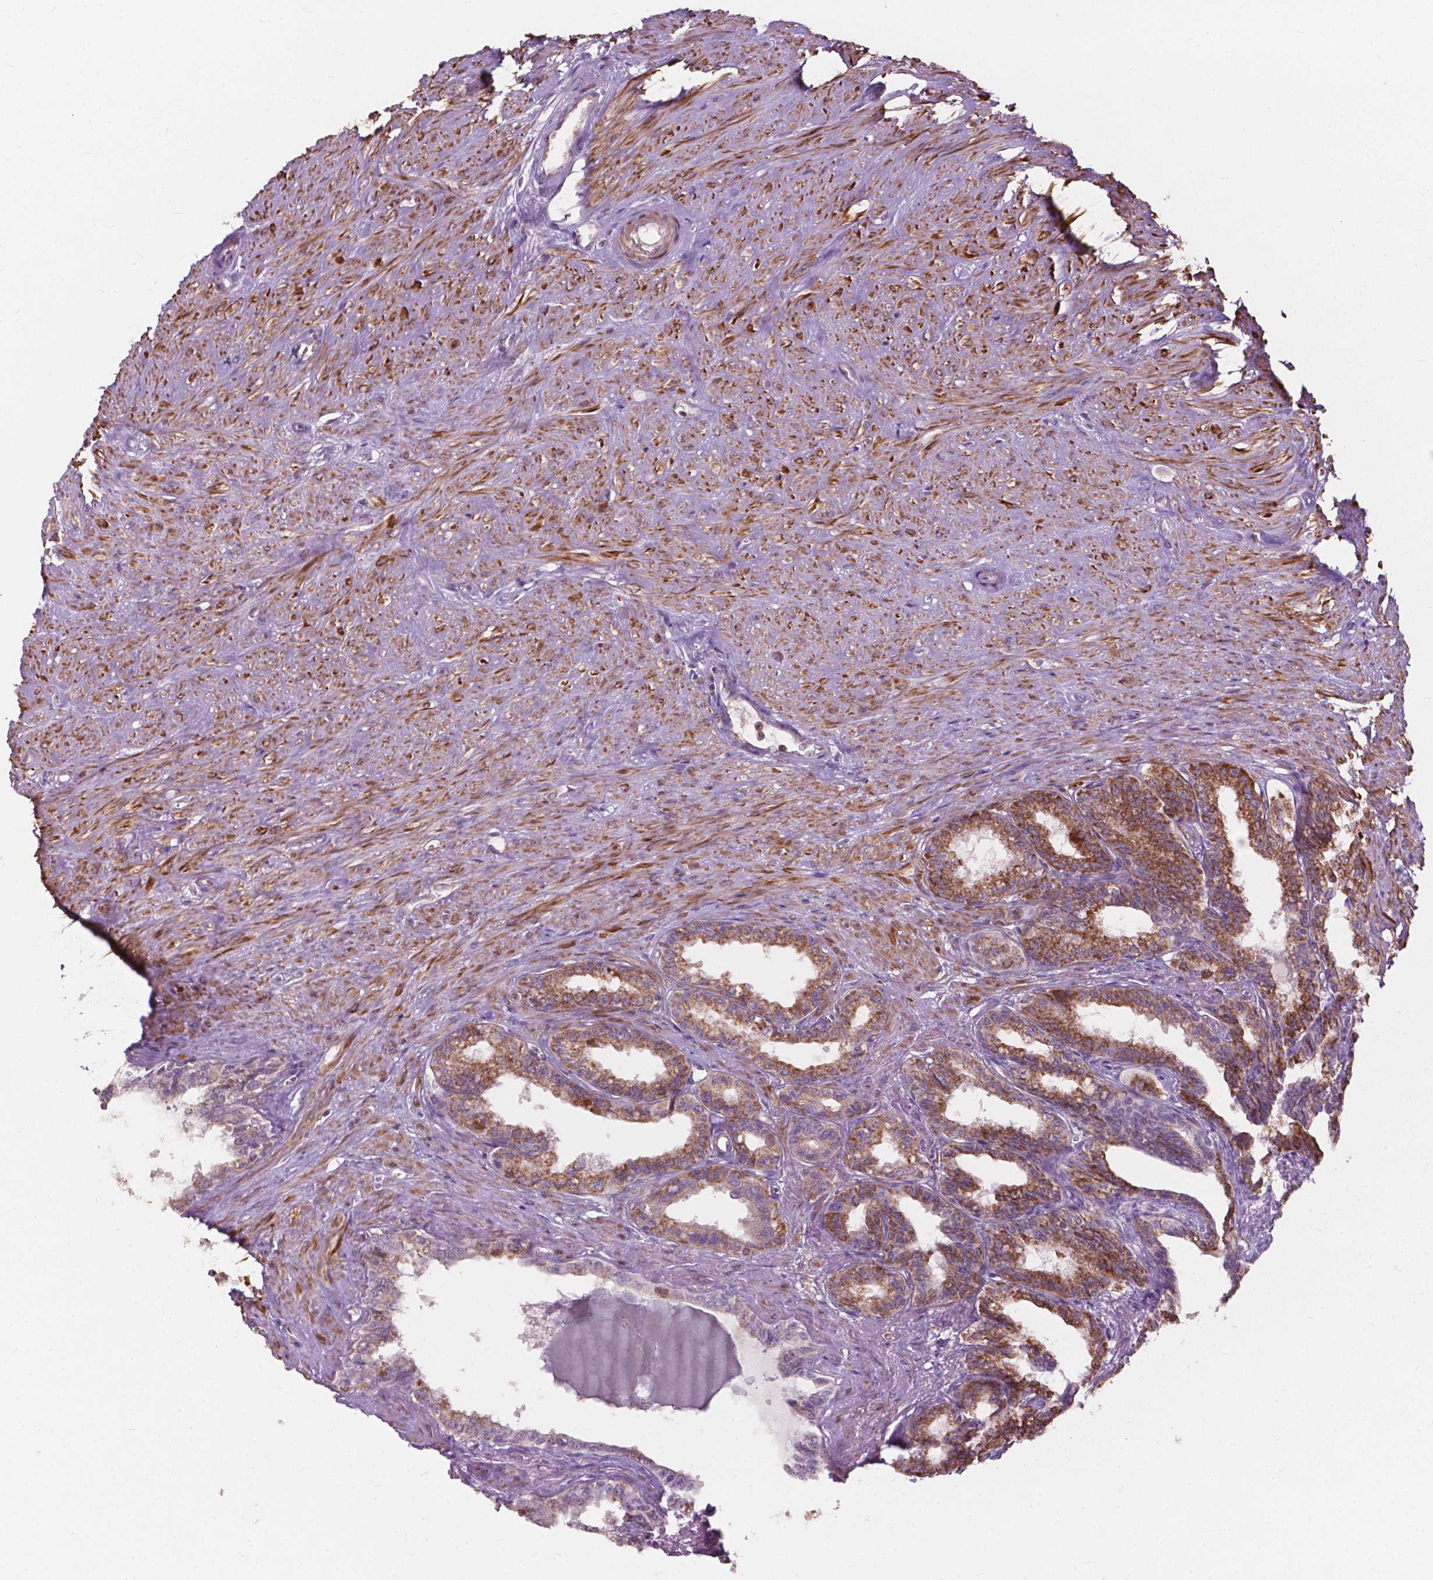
{"staining": {"intensity": "moderate", "quantity": ">75%", "location": "cytoplasmic/membranous"}, "tissue": "seminal vesicle", "cell_type": "Glandular cells", "image_type": "normal", "snomed": [{"axis": "morphology", "description": "Normal tissue, NOS"}, {"axis": "morphology", "description": "Urothelial carcinoma, NOS"}, {"axis": "topography", "description": "Urinary bladder"}, {"axis": "topography", "description": "Seminal veicle"}], "caption": "Brown immunohistochemical staining in unremarkable human seminal vesicle displays moderate cytoplasmic/membranous expression in approximately >75% of glandular cells.", "gene": "NDUFA10", "patient": {"sex": "male", "age": 76}}